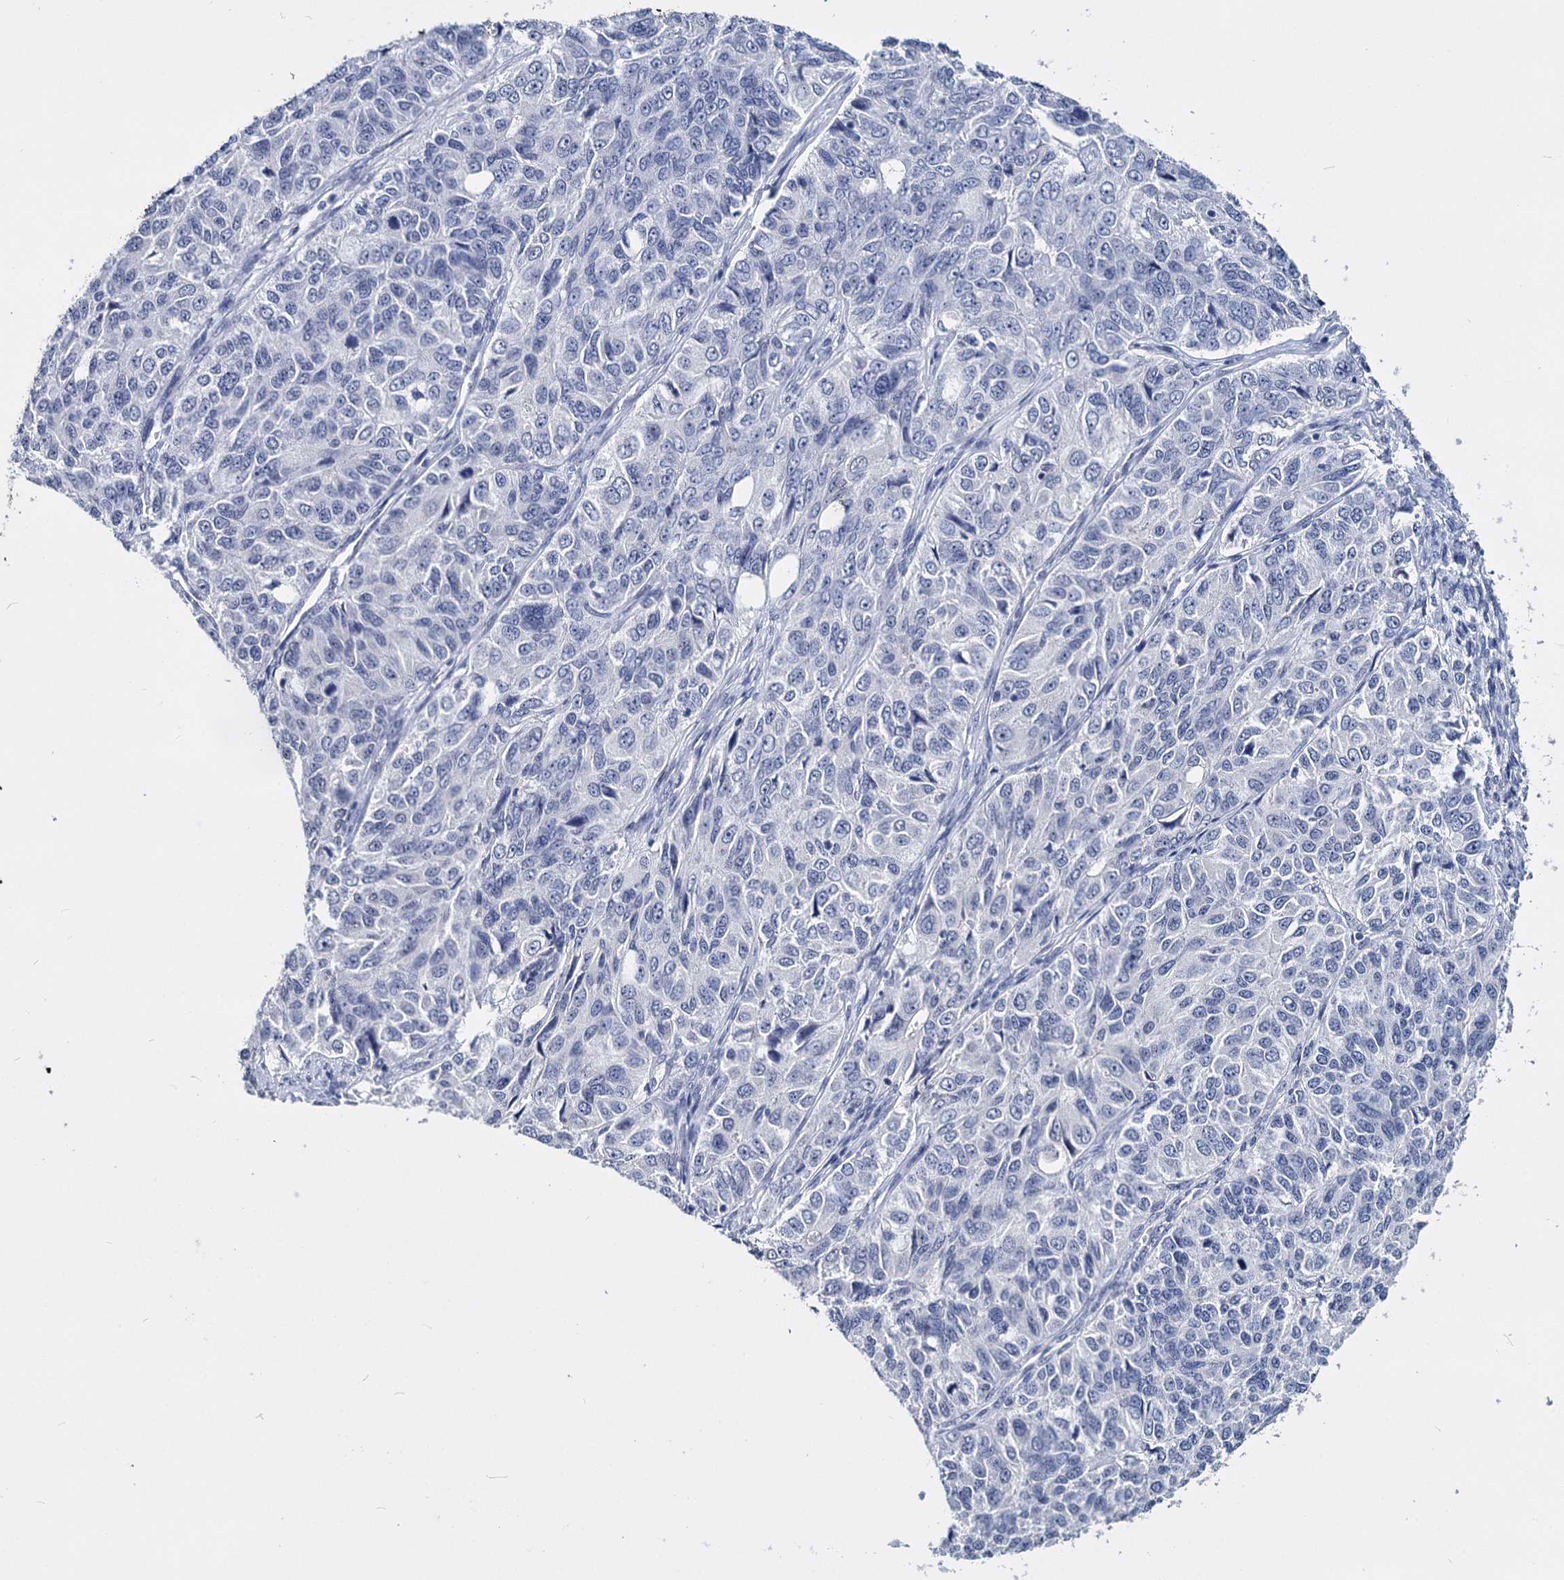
{"staining": {"intensity": "negative", "quantity": "none", "location": "none"}, "tissue": "ovarian cancer", "cell_type": "Tumor cells", "image_type": "cancer", "snomed": [{"axis": "morphology", "description": "Carcinoma, endometroid"}, {"axis": "topography", "description": "Ovary"}], "caption": "The histopathology image shows no significant staining in tumor cells of ovarian cancer.", "gene": "MAGEA4", "patient": {"sex": "female", "age": 51}}